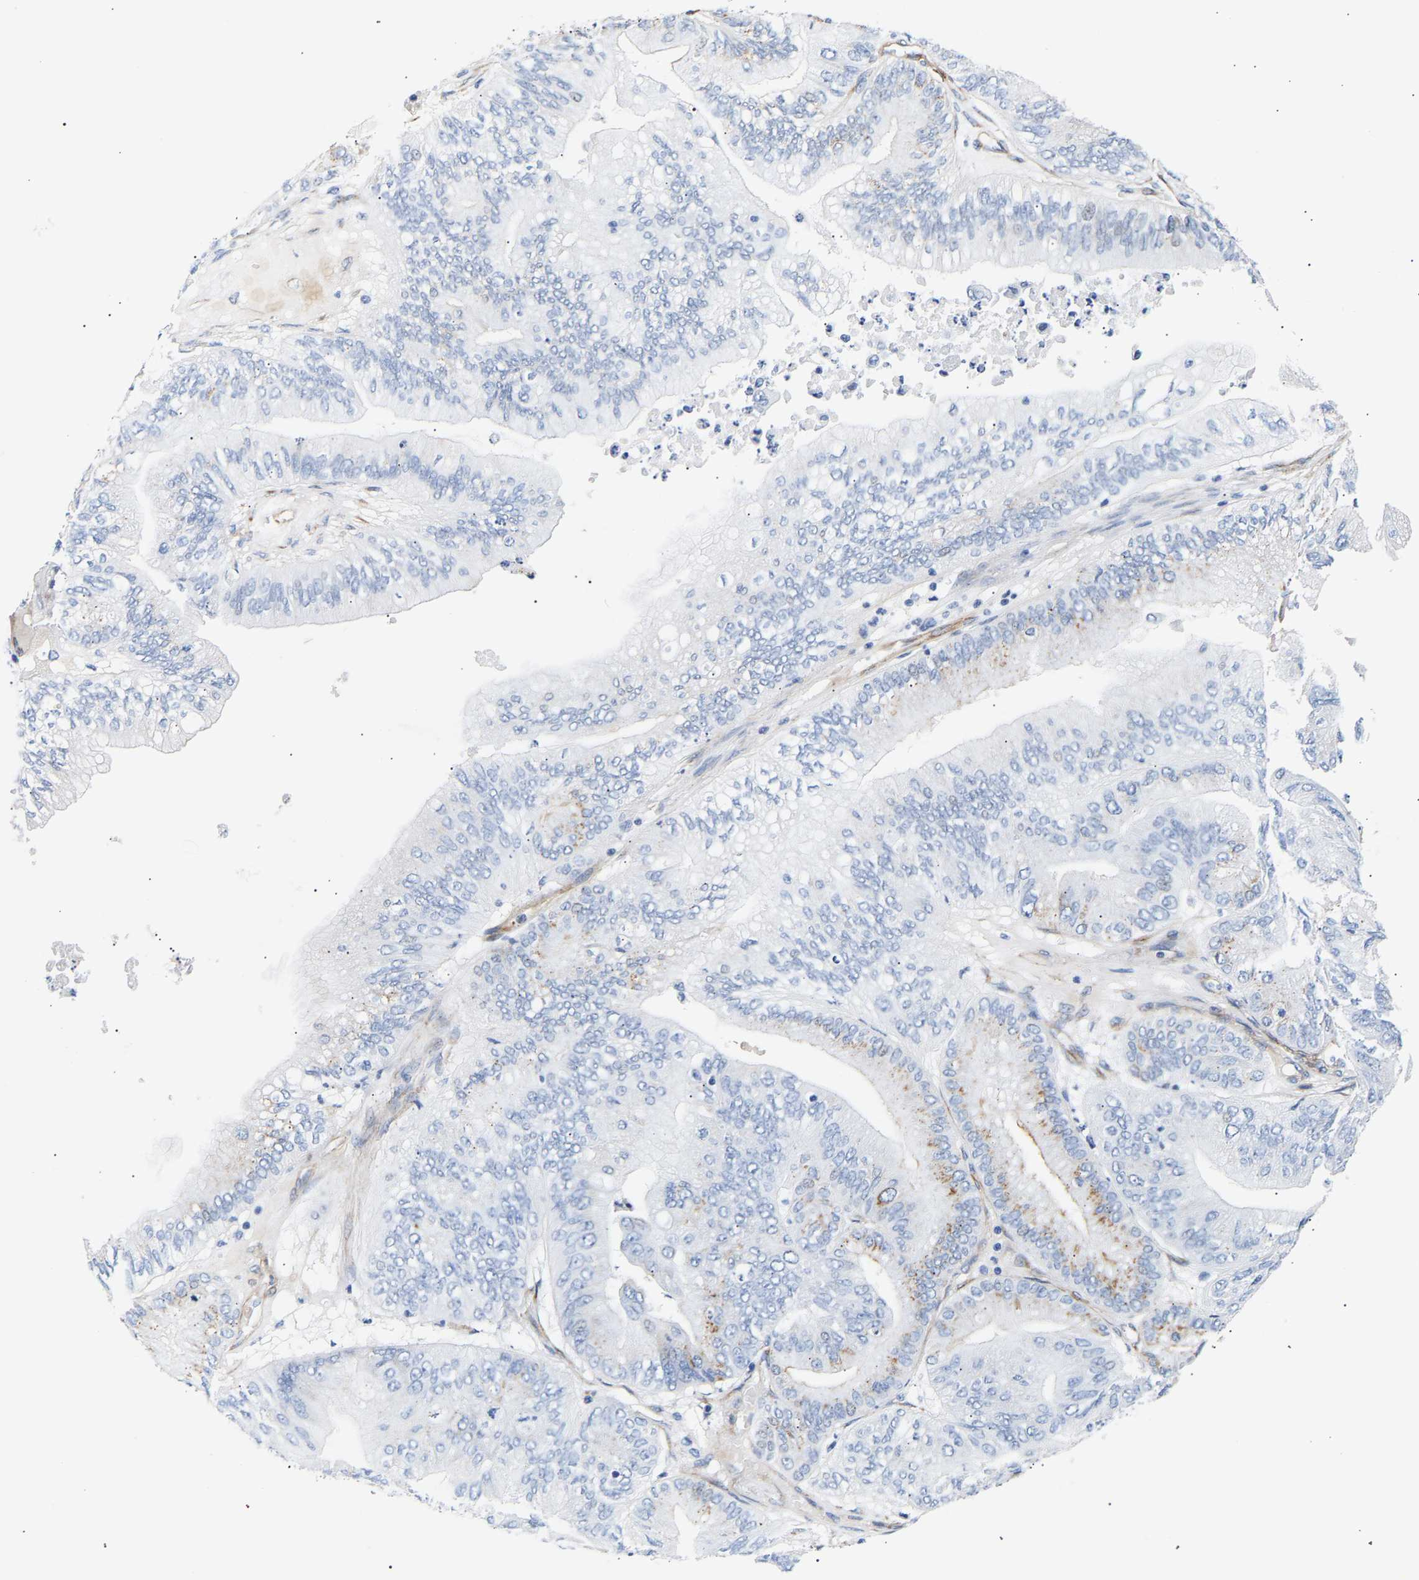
{"staining": {"intensity": "moderate", "quantity": "<25%", "location": "cytoplasmic/membranous"}, "tissue": "ovarian cancer", "cell_type": "Tumor cells", "image_type": "cancer", "snomed": [{"axis": "morphology", "description": "Cystadenocarcinoma, mucinous, NOS"}, {"axis": "topography", "description": "Ovary"}], "caption": "This photomicrograph reveals immunohistochemistry staining of mucinous cystadenocarcinoma (ovarian), with low moderate cytoplasmic/membranous staining in about <25% of tumor cells.", "gene": "IGFBP7", "patient": {"sex": "female", "age": 61}}